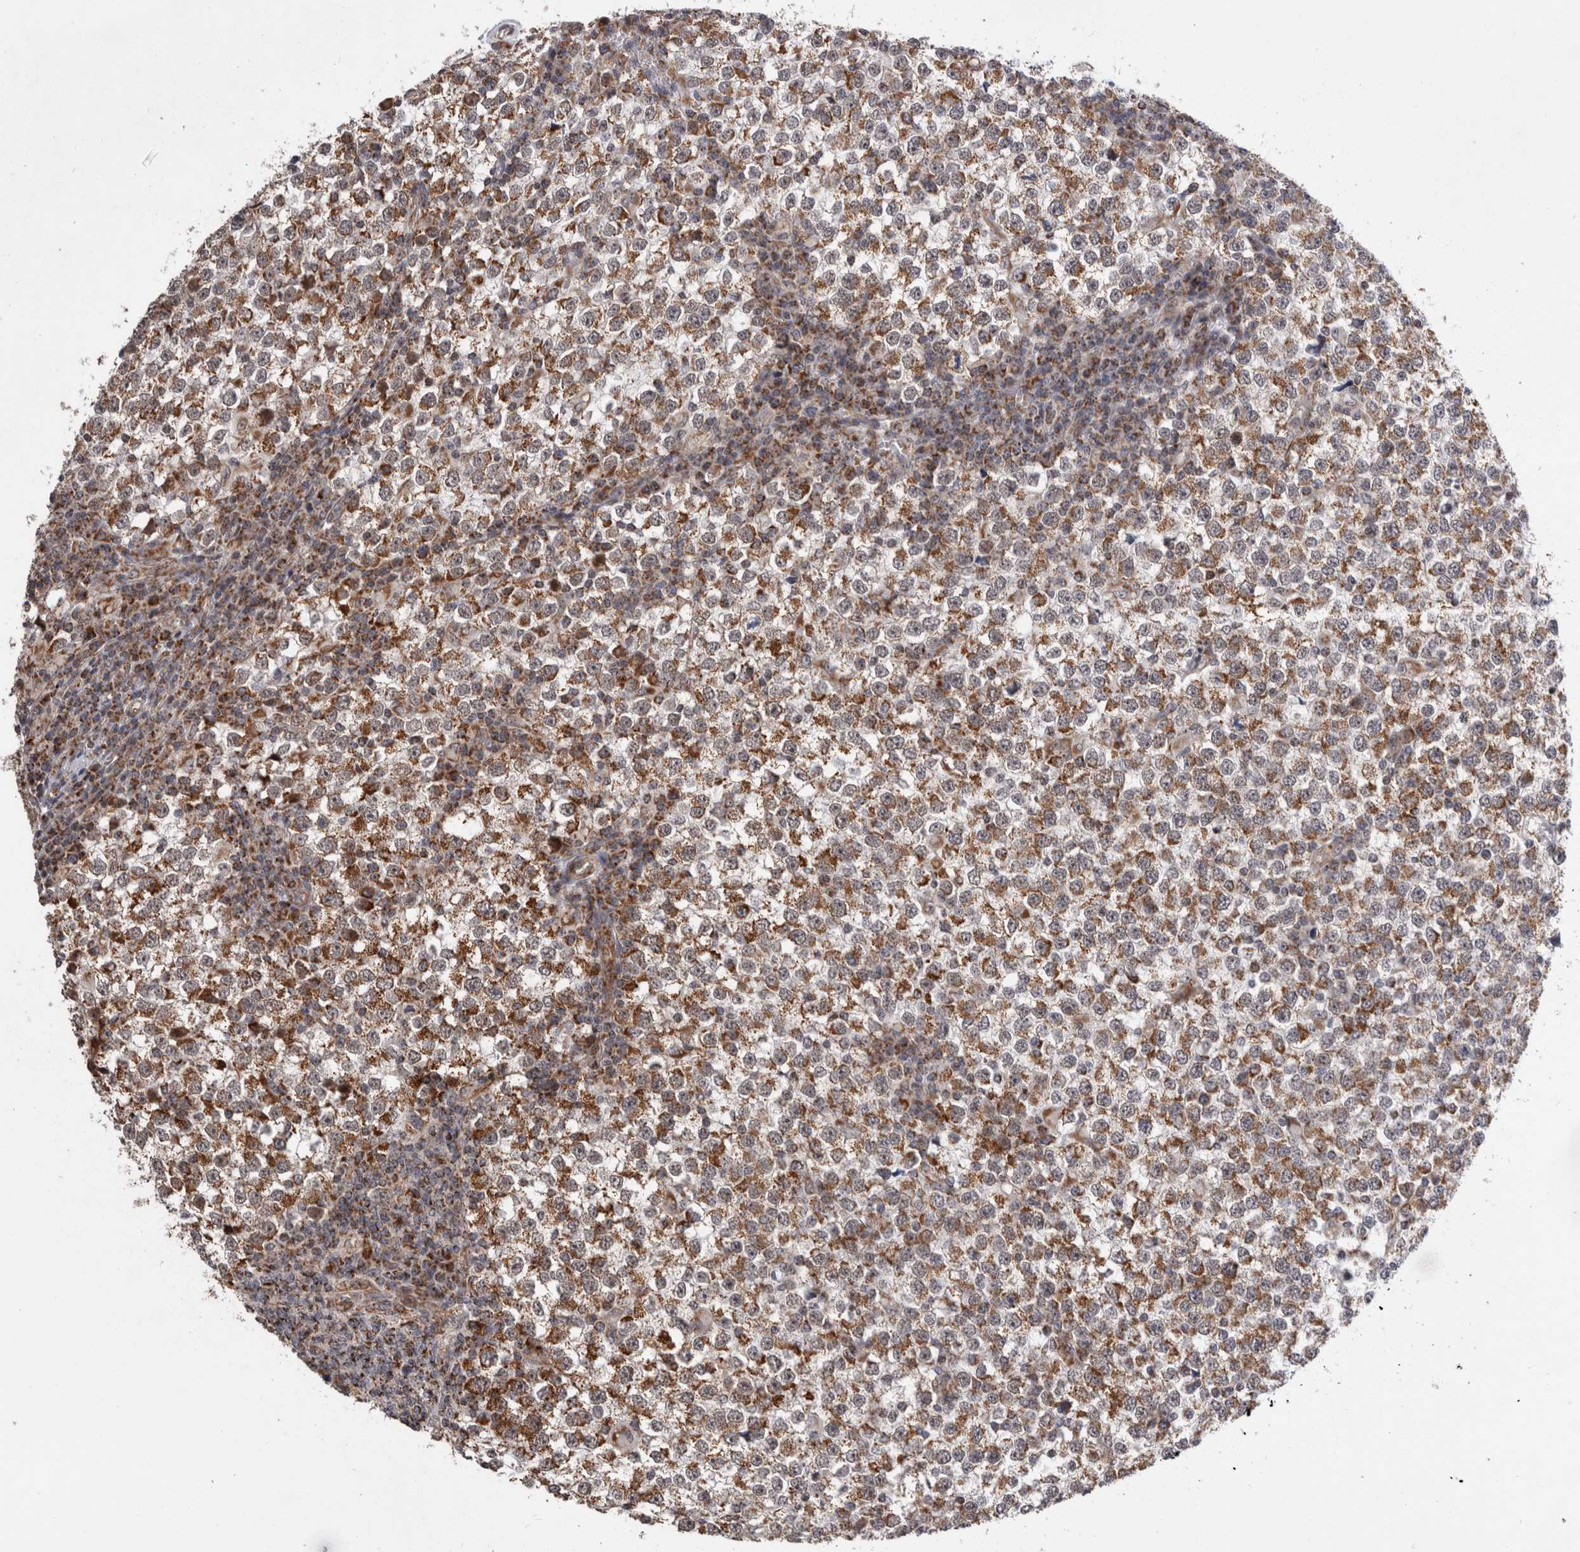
{"staining": {"intensity": "moderate", "quantity": ">75%", "location": "cytoplasmic/membranous"}, "tissue": "testis cancer", "cell_type": "Tumor cells", "image_type": "cancer", "snomed": [{"axis": "morphology", "description": "Seminoma, NOS"}, {"axis": "topography", "description": "Testis"}], "caption": "IHC (DAB) staining of testis cancer shows moderate cytoplasmic/membranous protein staining in about >75% of tumor cells.", "gene": "MRPL37", "patient": {"sex": "male", "age": 65}}